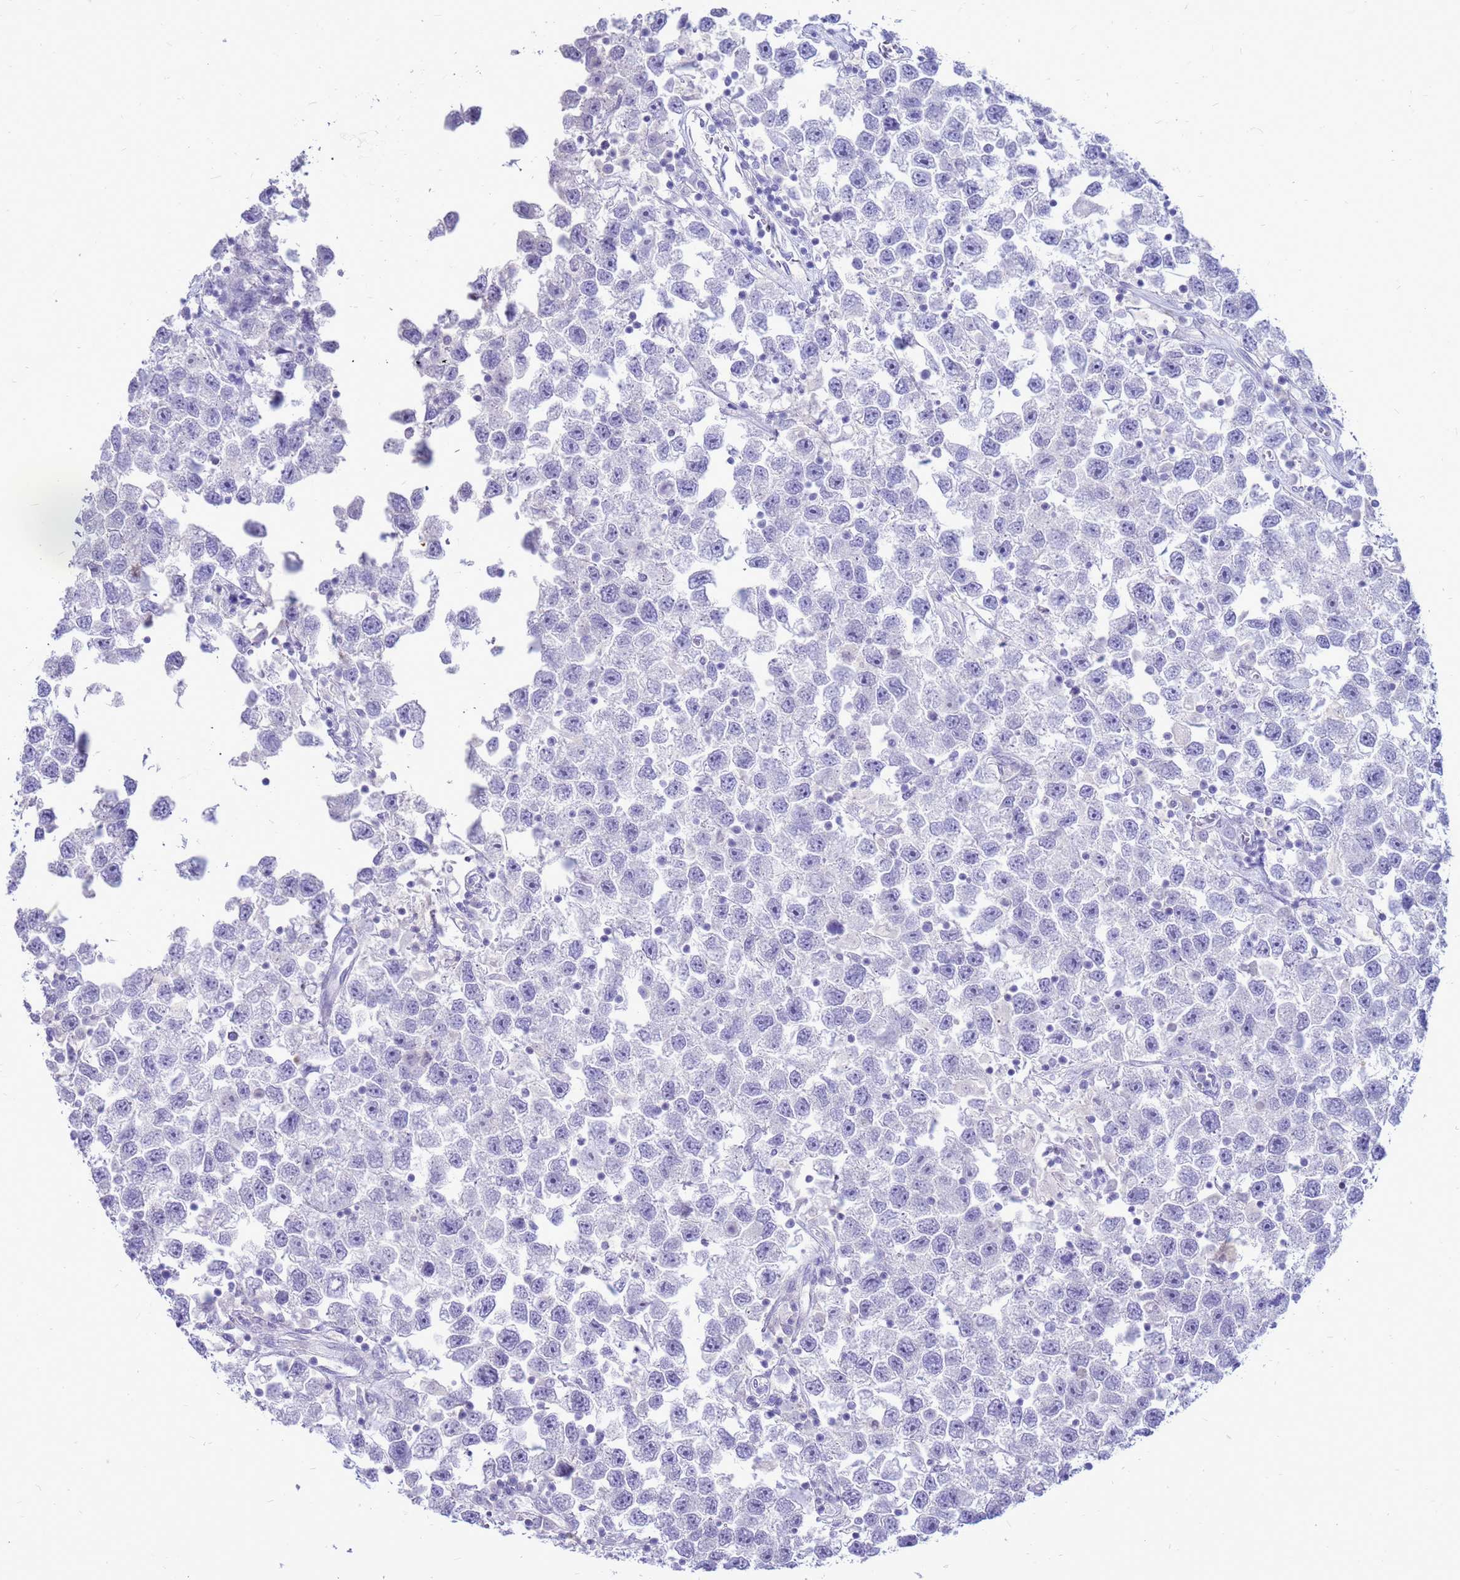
{"staining": {"intensity": "negative", "quantity": "none", "location": "none"}, "tissue": "testis cancer", "cell_type": "Tumor cells", "image_type": "cancer", "snomed": [{"axis": "morphology", "description": "Seminoma, NOS"}, {"axis": "topography", "description": "Testis"}], "caption": "Testis cancer was stained to show a protein in brown. There is no significant staining in tumor cells.", "gene": "PDE10A", "patient": {"sex": "male", "age": 26}}